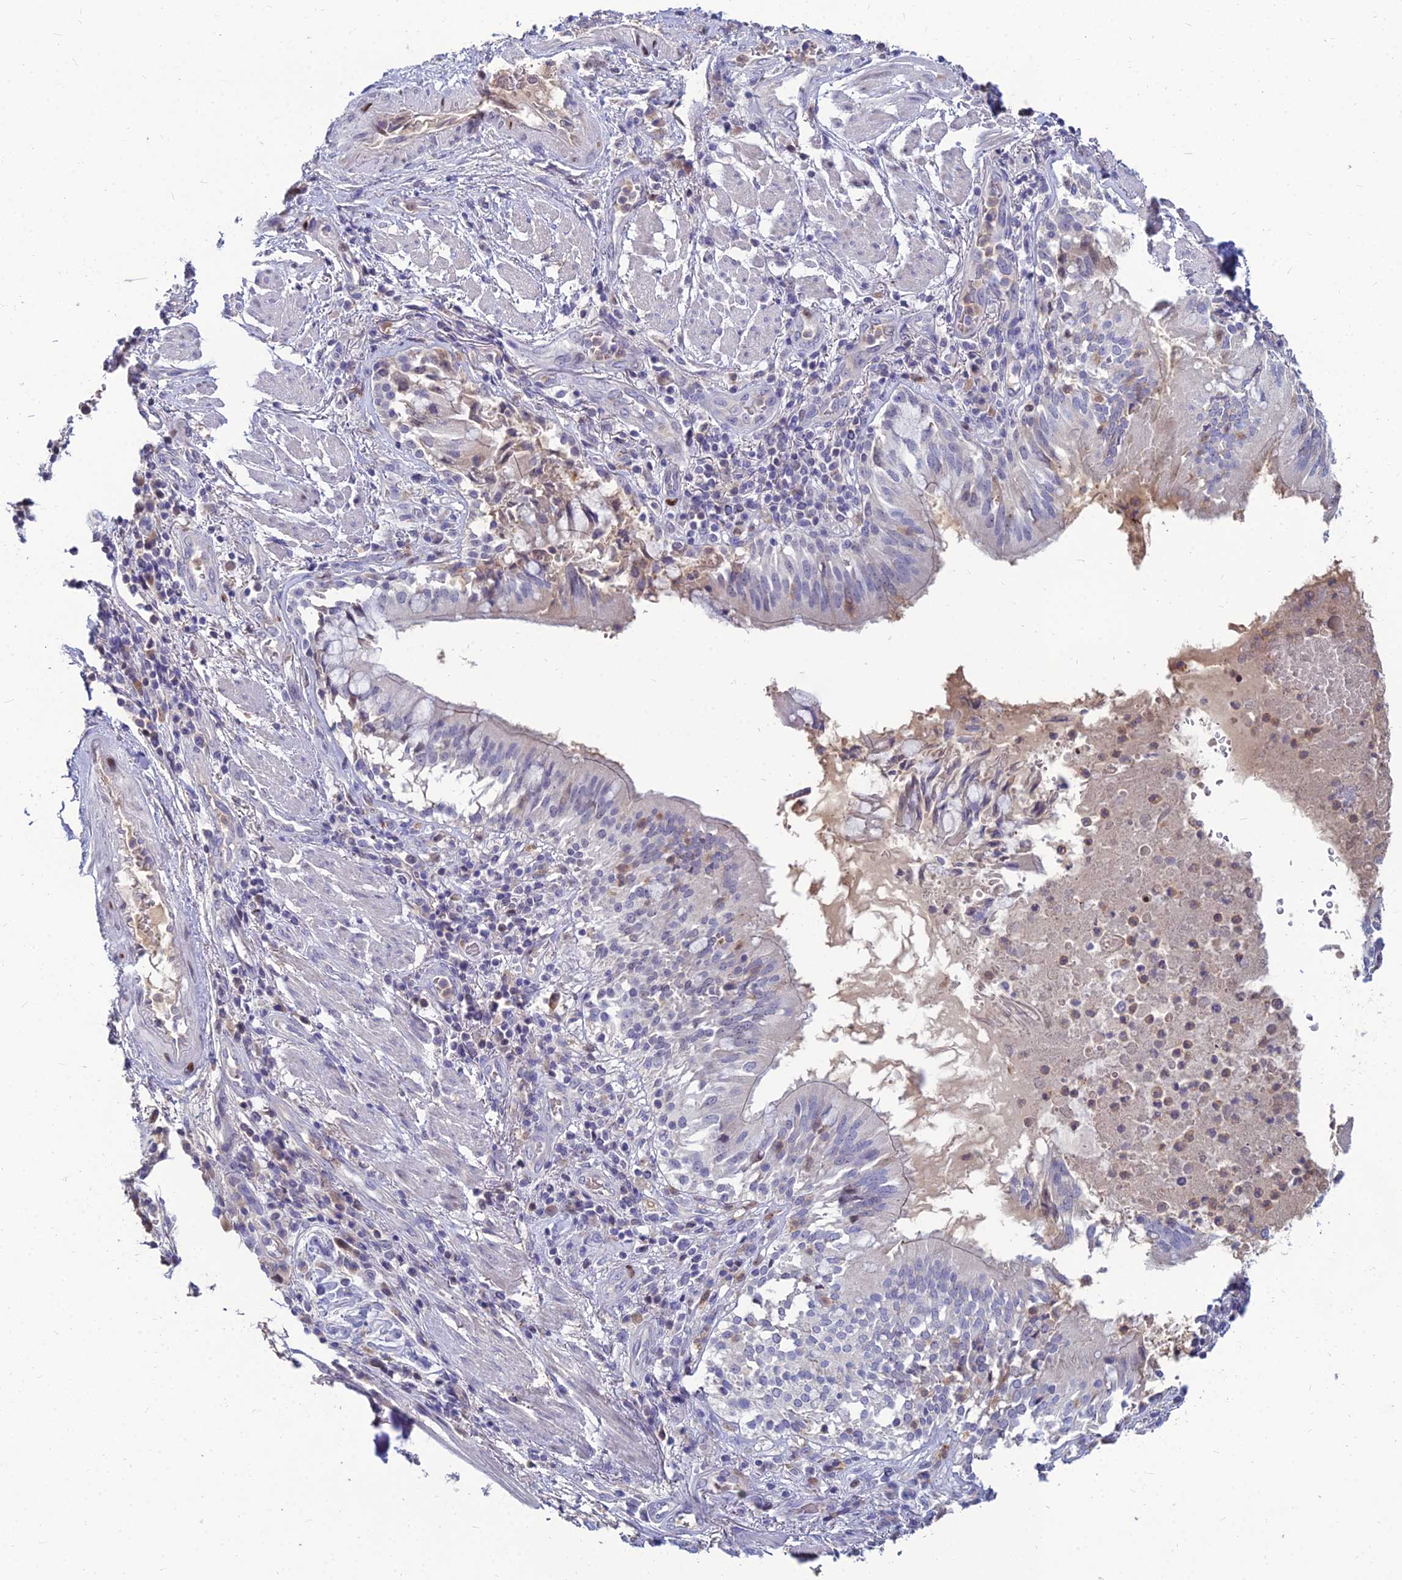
{"staining": {"intensity": "negative", "quantity": "none", "location": "none"}, "tissue": "adipose tissue", "cell_type": "Adipocytes", "image_type": "normal", "snomed": [{"axis": "morphology", "description": "Normal tissue, NOS"}, {"axis": "morphology", "description": "Squamous cell carcinoma, NOS"}, {"axis": "topography", "description": "Bronchus"}, {"axis": "topography", "description": "Lung"}], "caption": "Human adipose tissue stained for a protein using immunohistochemistry reveals no staining in adipocytes.", "gene": "GOLGA6A", "patient": {"sex": "male", "age": 64}}